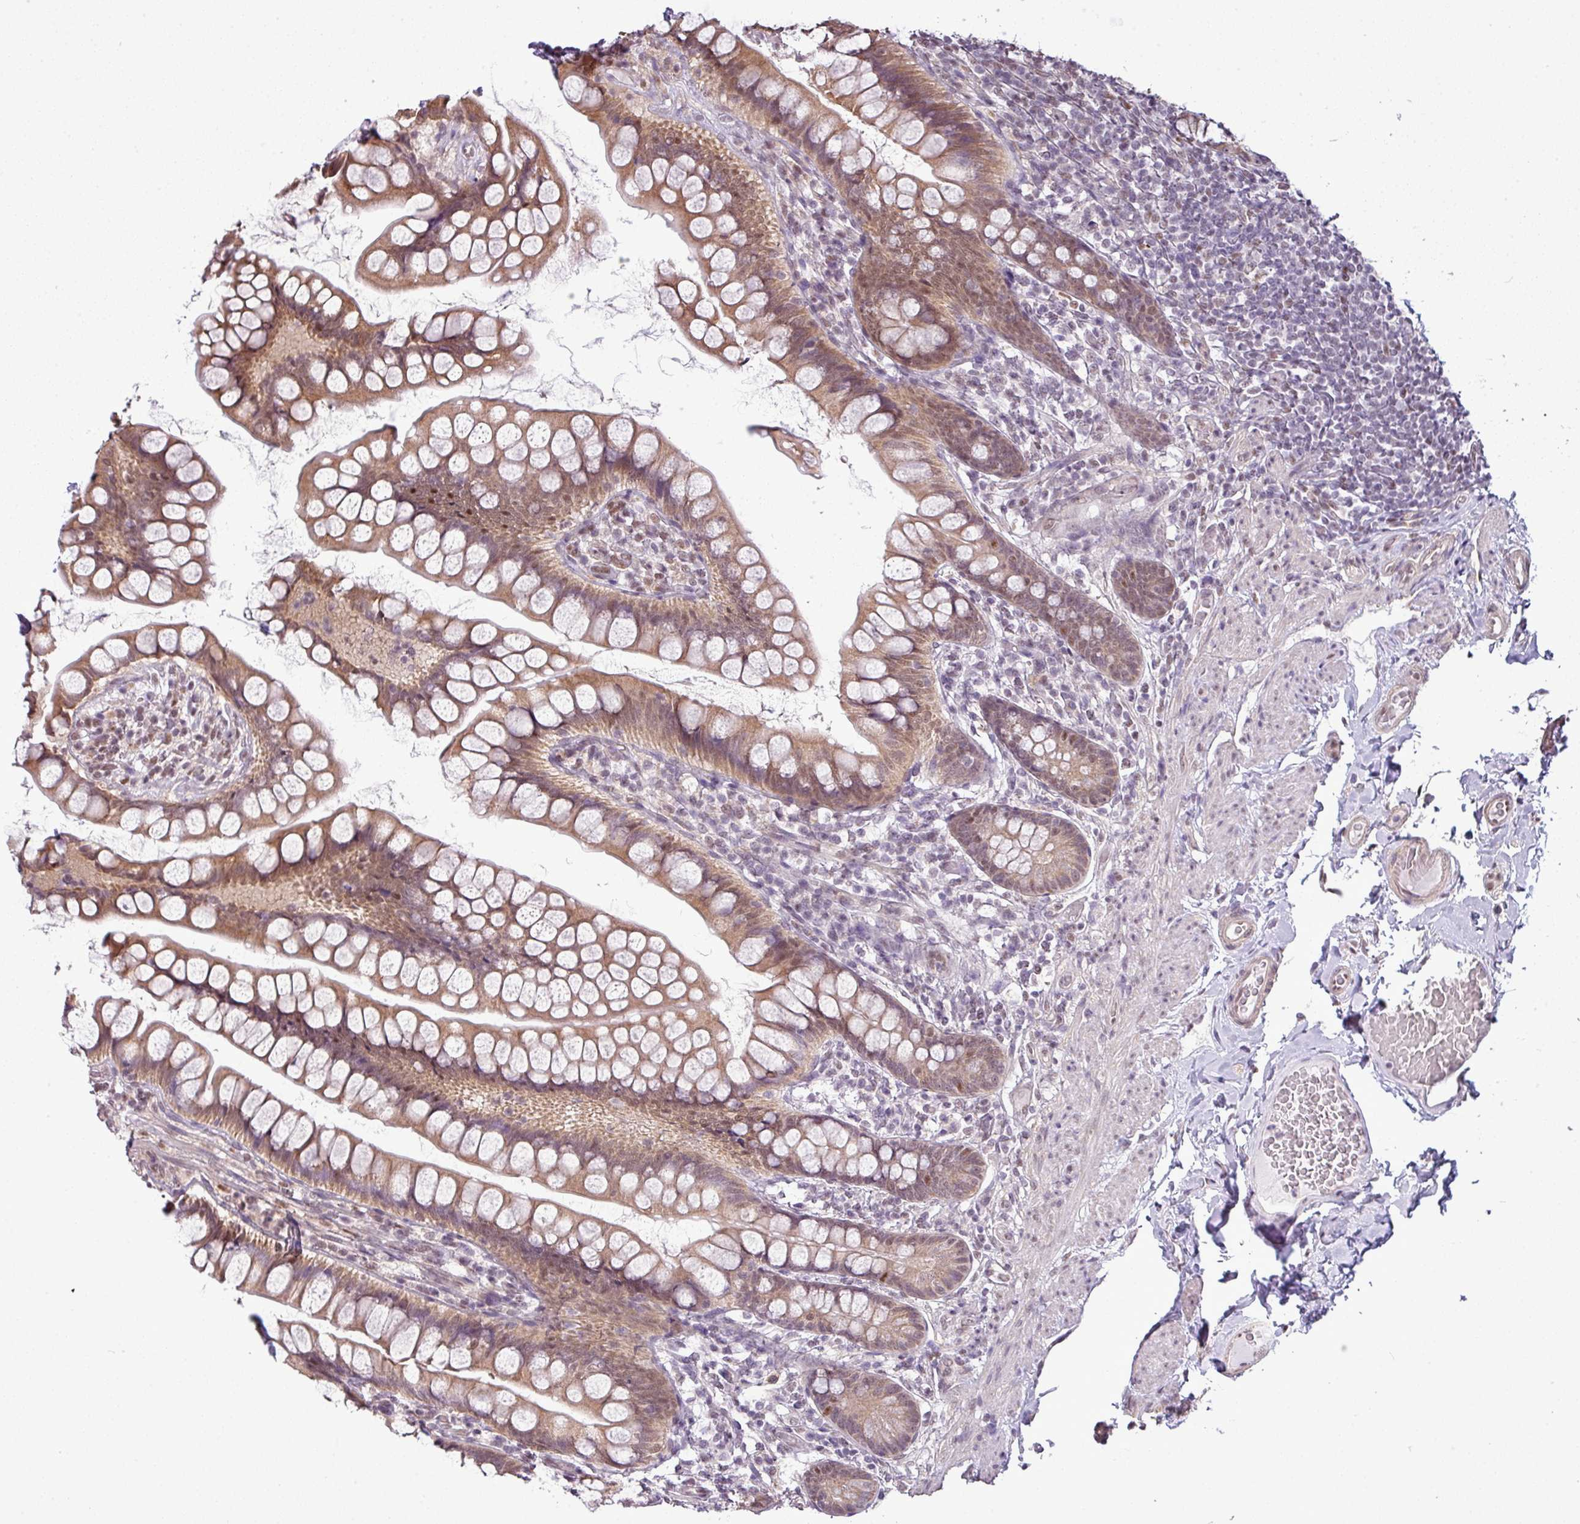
{"staining": {"intensity": "strong", "quantity": ">75%", "location": "cytoplasmic/membranous,nuclear"}, "tissue": "small intestine", "cell_type": "Glandular cells", "image_type": "normal", "snomed": [{"axis": "morphology", "description": "Normal tissue, NOS"}, {"axis": "topography", "description": "Small intestine"}], "caption": "Protein expression analysis of unremarkable small intestine demonstrates strong cytoplasmic/membranous,nuclear positivity in about >75% of glandular cells.", "gene": "ZNF217", "patient": {"sex": "male", "age": 70}}